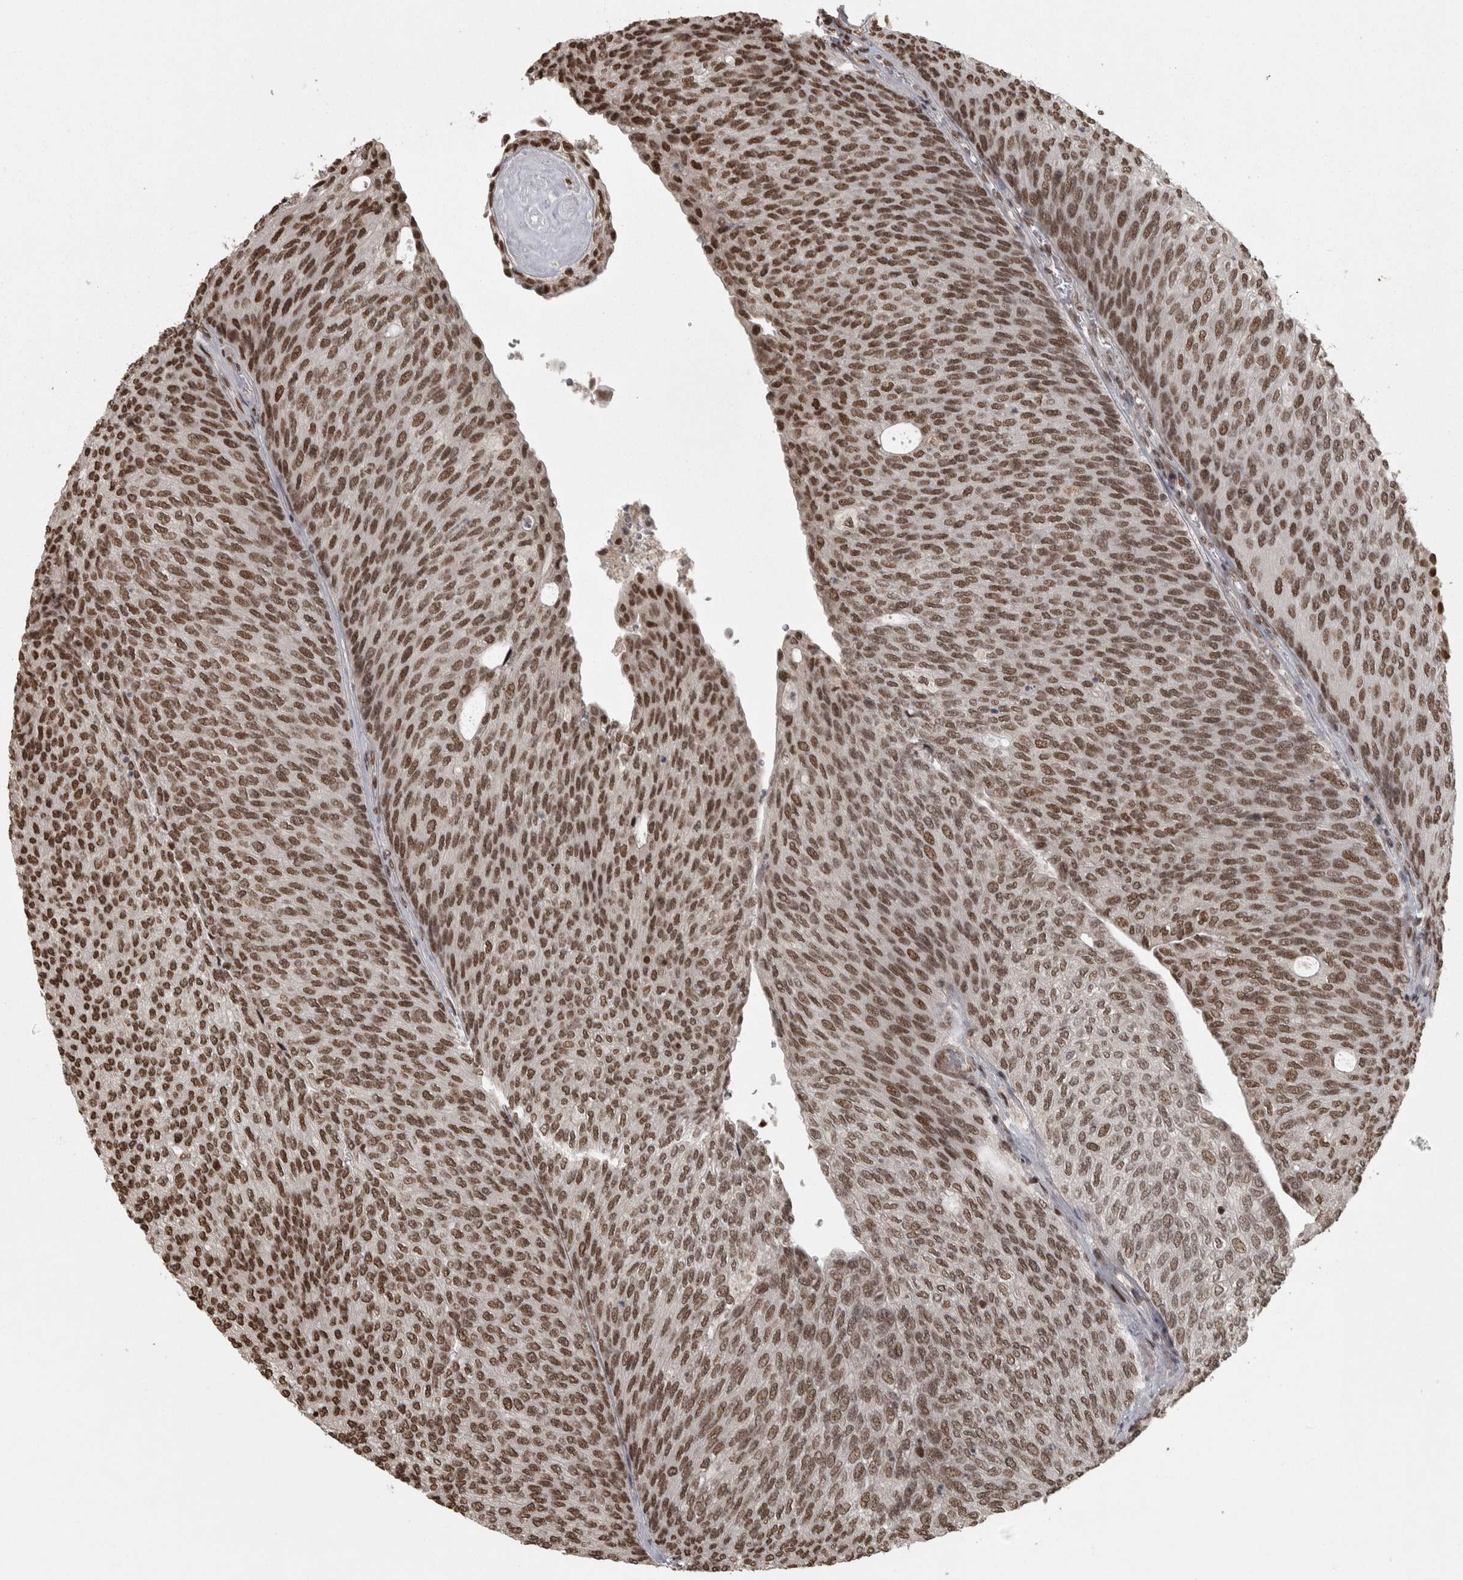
{"staining": {"intensity": "strong", "quantity": ">75%", "location": "nuclear"}, "tissue": "urothelial cancer", "cell_type": "Tumor cells", "image_type": "cancer", "snomed": [{"axis": "morphology", "description": "Urothelial carcinoma, Low grade"}, {"axis": "topography", "description": "Urinary bladder"}], "caption": "Urothelial cancer was stained to show a protein in brown. There is high levels of strong nuclear expression in approximately >75% of tumor cells.", "gene": "ZFHX4", "patient": {"sex": "female", "age": 79}}